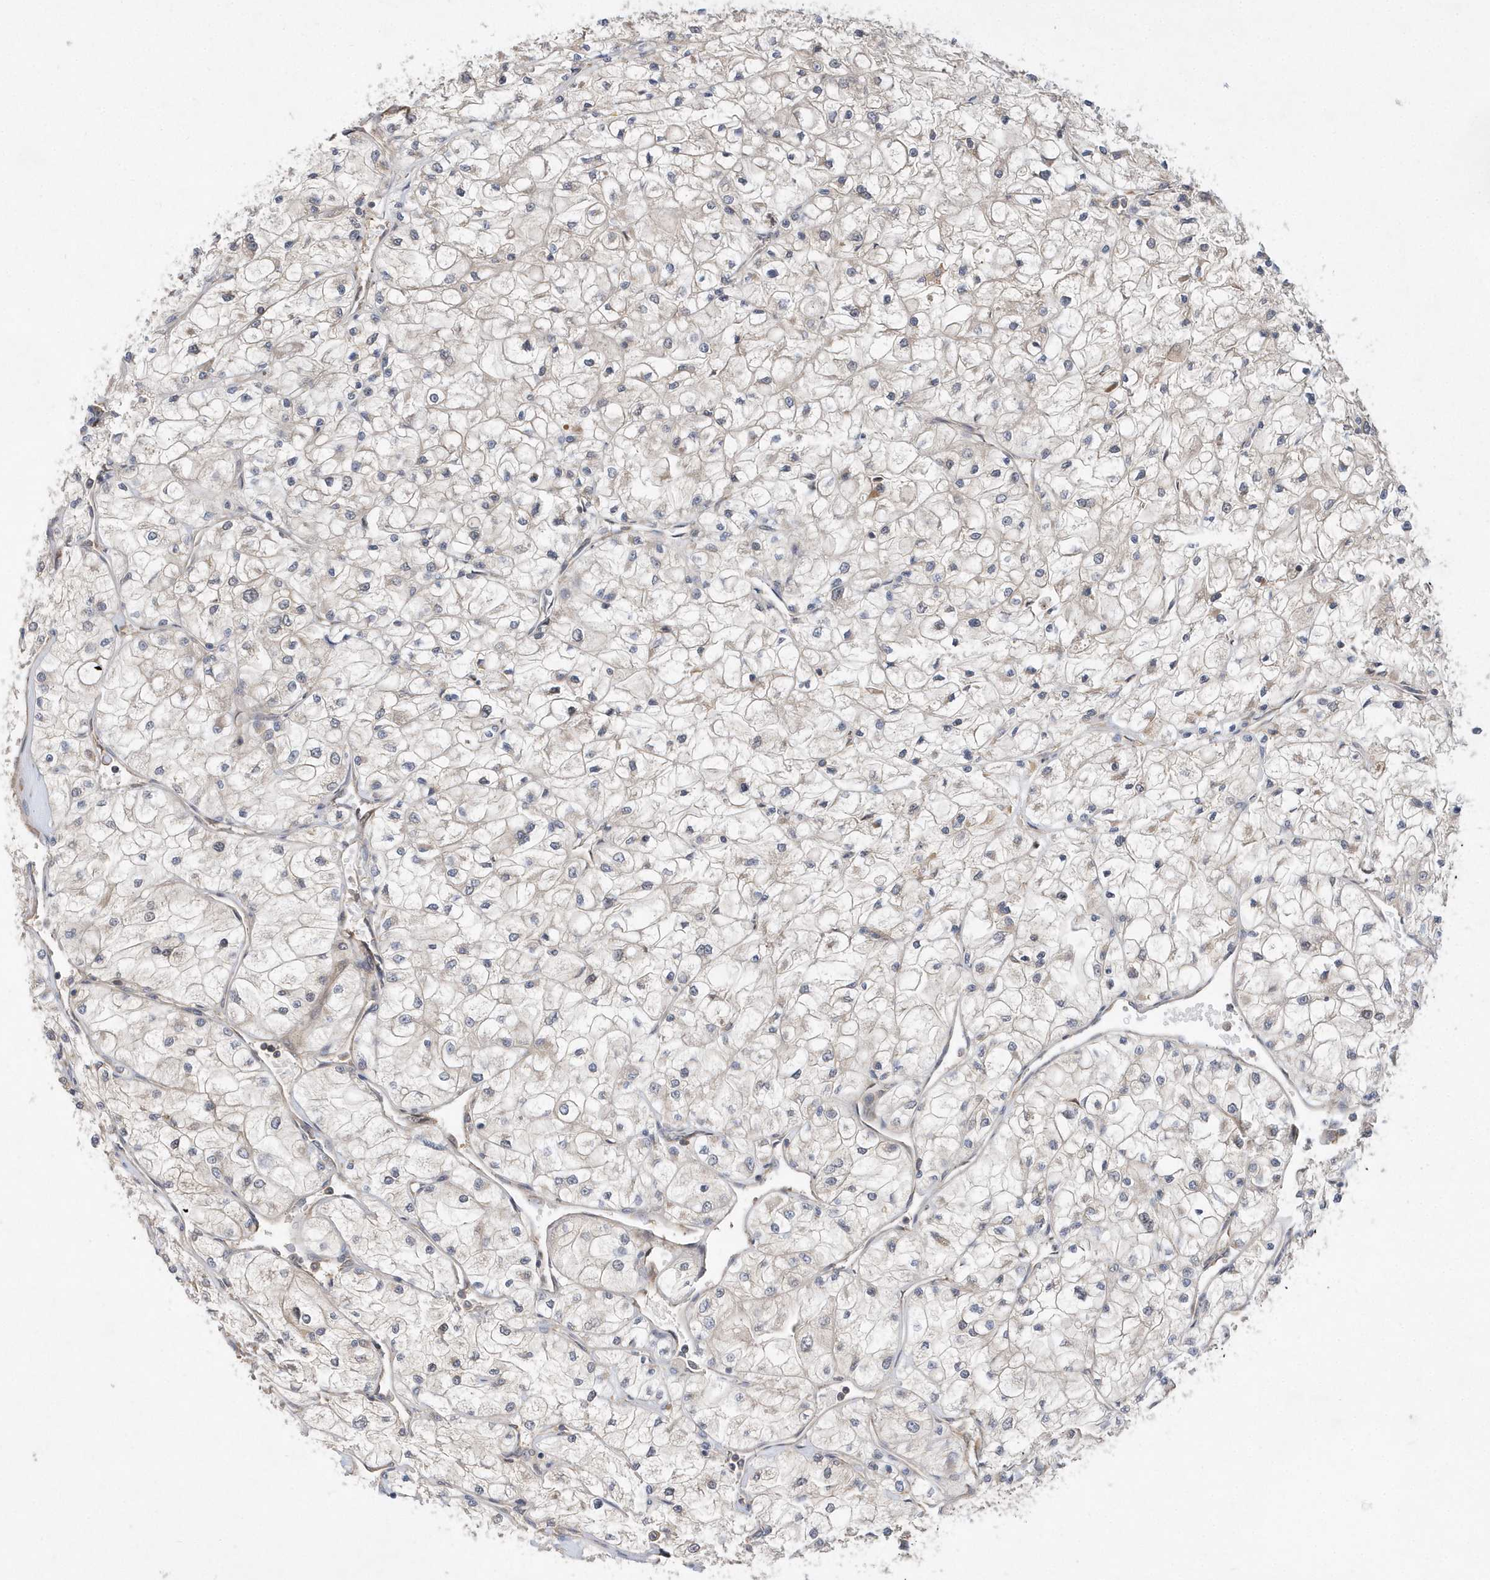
{"staining": {"intensity": "negative", "quantity": "none", "location": "none"}, "tissue": "renal cancer", "cell_type": "Tumor cells", "image_type": "cancer", "snomed": [{"axis": "morphology", "description": "Adenocarcinoma, NOS"}, {"axis": "topography", "description": "Kidney"}], "caption": "Protein analysis of renal adenocarcinoma displays no significant staining in tumor cells. (Stains: DAB (3,3'-diaminobenzidine) immunohistochemistry with hematoxylin counter stain, Microscopy: brightfield microscopy at high magnification).", "gene": "GFM2", "patient": {"sex": "male", "age": 80}}